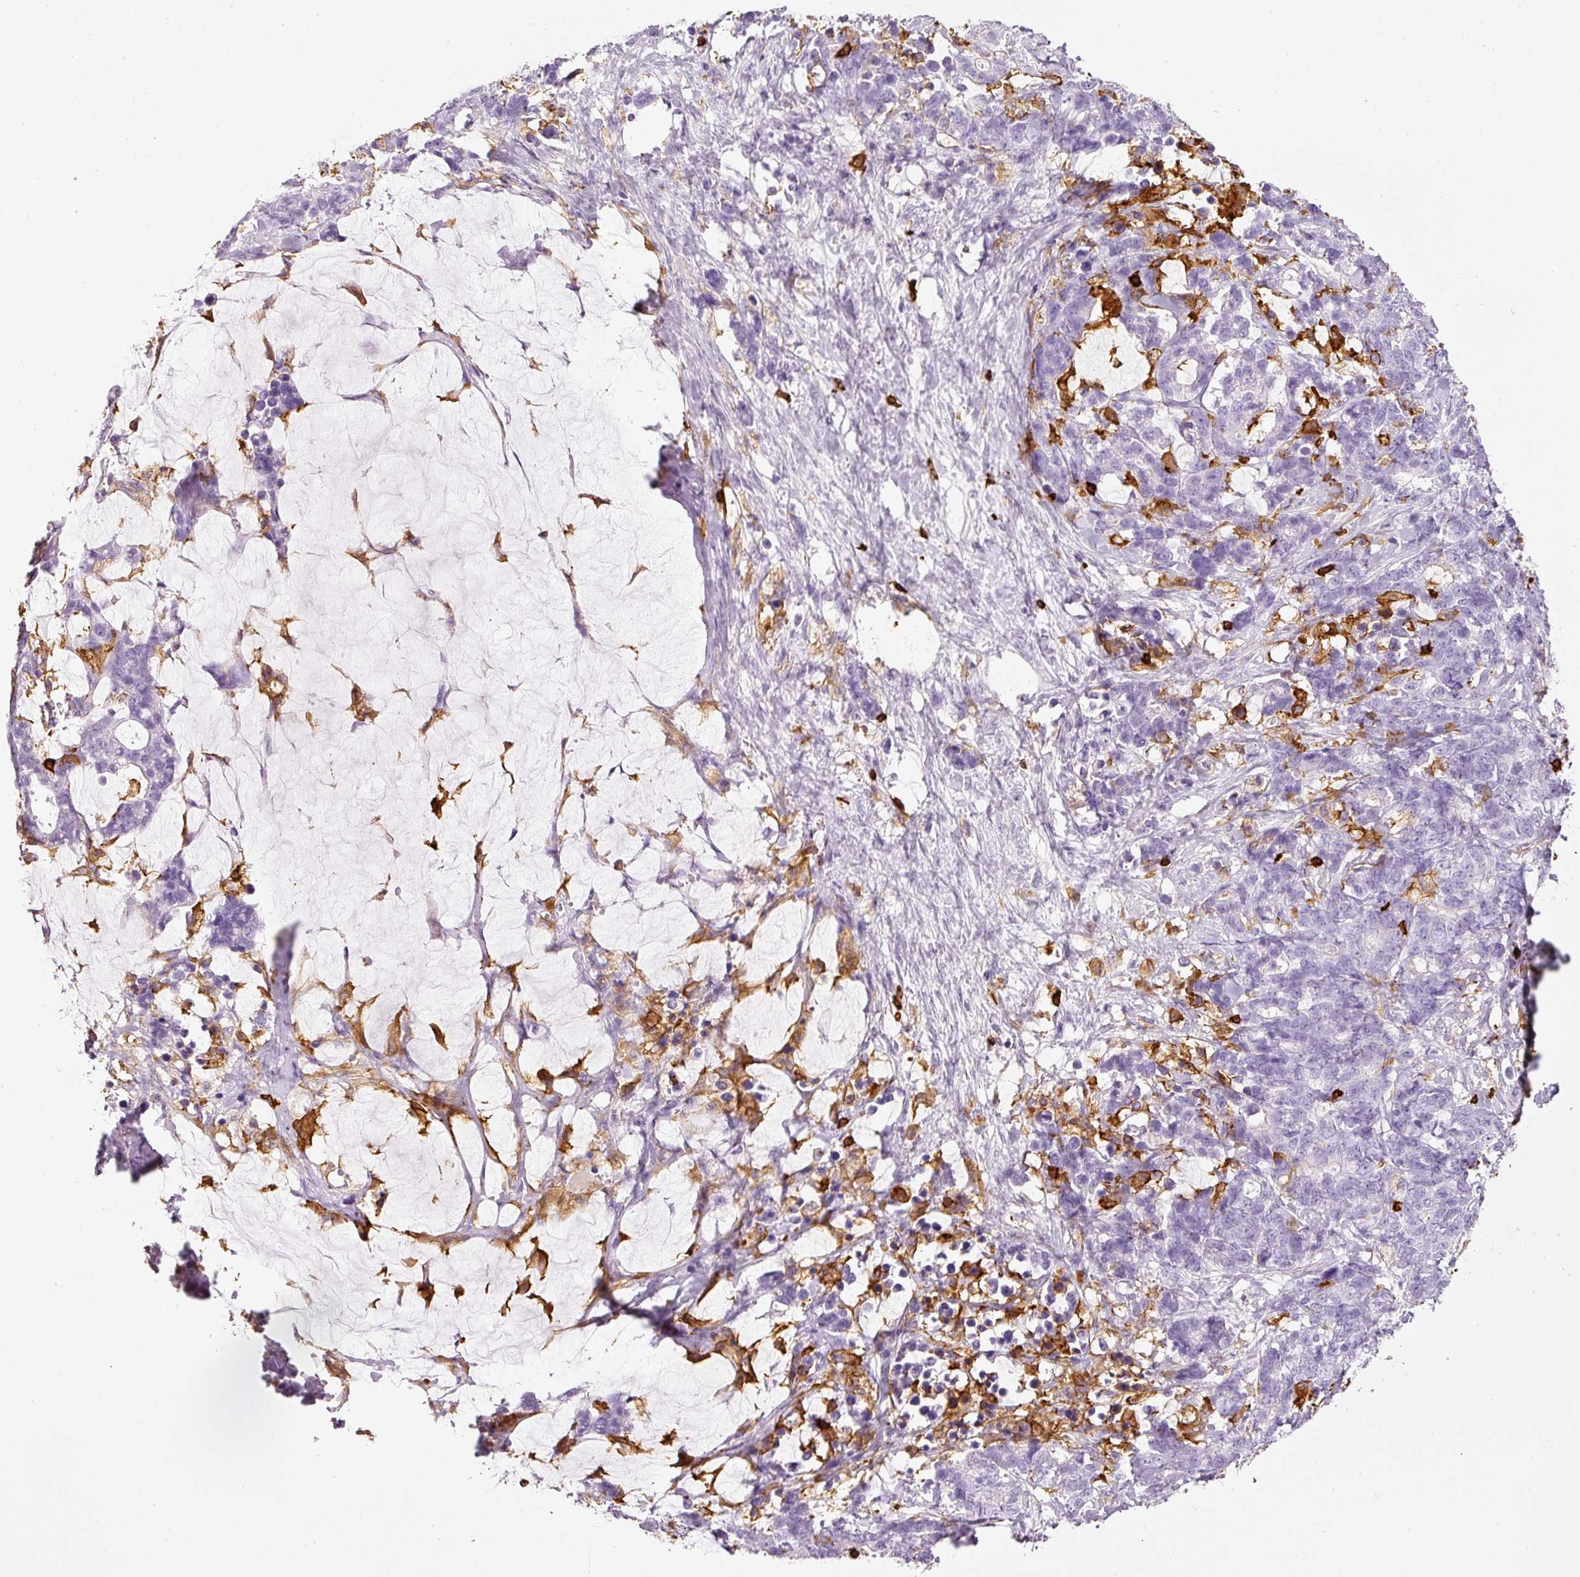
{"staining": {"intensity": "negative", "quantity": "none", "location": "none"}, "tissue": "stomach cancer", "cell_type": "Tumor cells", "image_type": "cancer", "snomed": [{"axis": "morphology", "description": "Normal tissue, NOS"}, {"axis": "morphology", "description": "Adenocarcinoma, NOS"}, {"axis": "topography", "description": "Stomach"}], "caption": "This is an immunohistochemistry micrograph of human stomach cancer. There is no staining in tumor cells.", "gene": "EVL", "patient": {"sex": "female", "age": 64}}